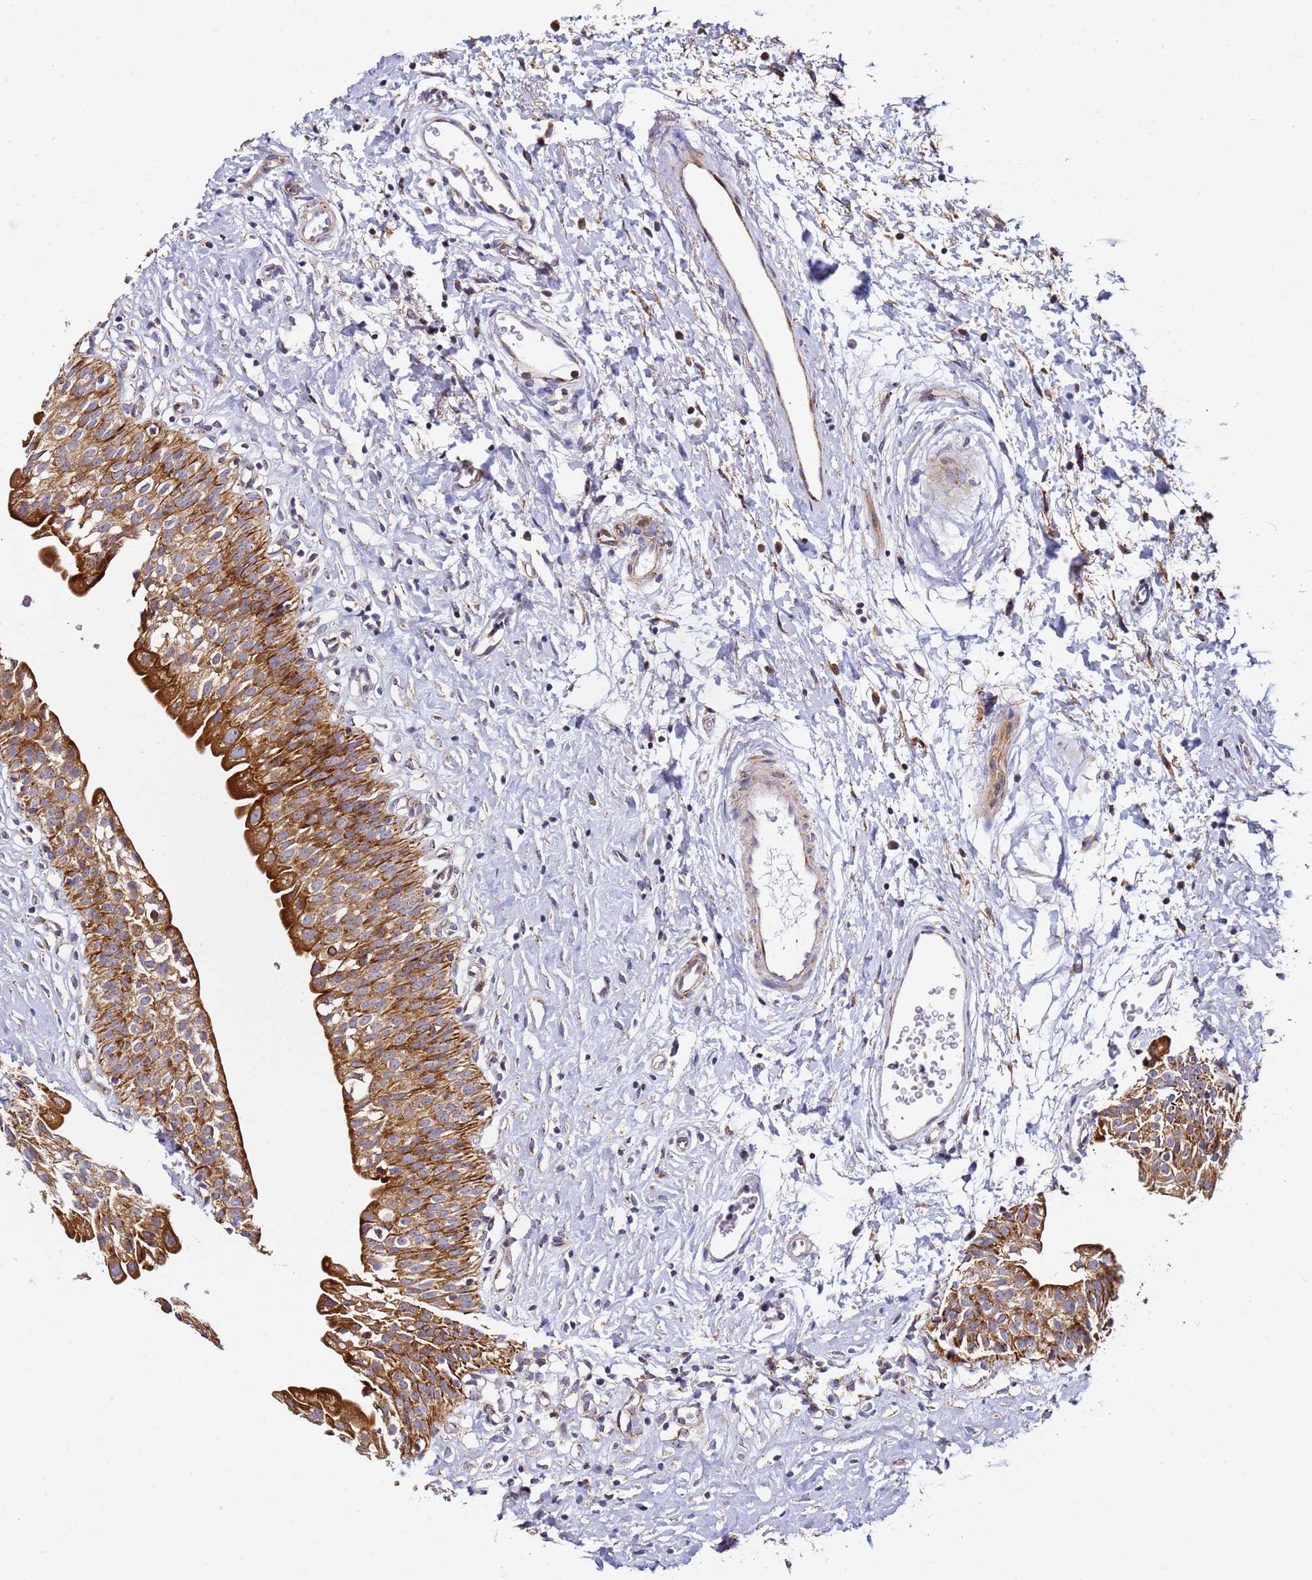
{"staining": {"intensity": "strong", "quantity": ">75%", "location": "cytoplasmic/membranous"}, "tissue": "urinary bladder", "cell_type": "Urothelial cells", "image_type": "normal", "snomed": [{"axis": "morphology", "description": "Normal tissue, NOS"}, {"axis": "topography", "description": "Urinary bladder"}], "caption": "Strong cytoplasmic/membranous positivity is identified in about >75% of urothelial cells in unremarkable urinary bladder.", "gene": "NDUFA3", "patient": {"sex": "male", "age": 51}}